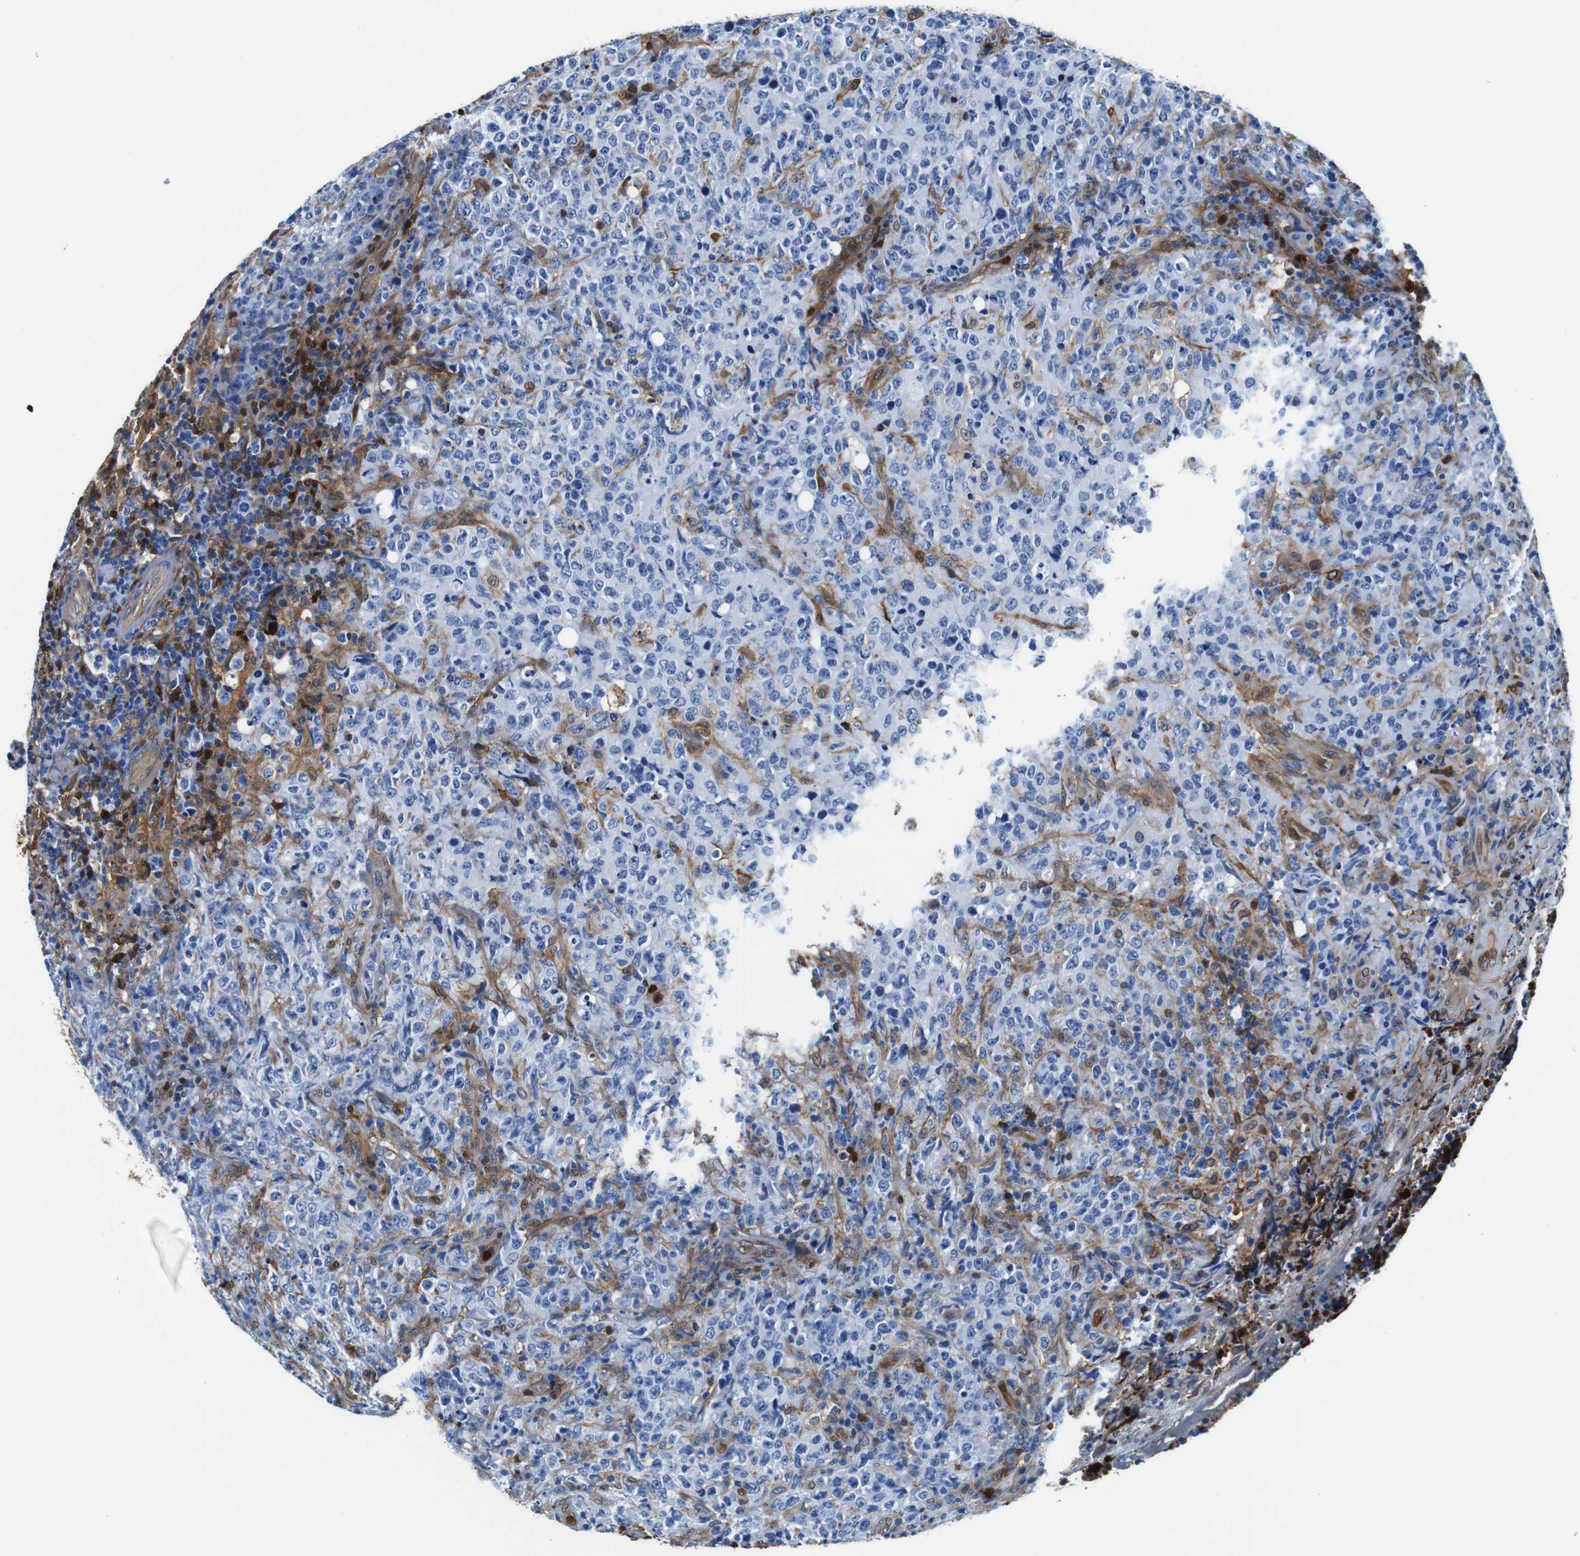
{"staining": {"intensity": "negative", "quantity": "none", "location": "none"}, "tissue": "lymphoma", "cell_type": "Tumor cells", "image_type": "cancer", "snomed": [{"axis": "morphology", "description": "Malignant lymphoma, non-Hodgkin's type, High grade"}, {"axis": "topography", "description": "Tonsil"}], "caption": "DAB (3,3'-diaminobenzidine) immunohistochemical staining of high-grade malignant lymphoma, non-Hodgkin's type shows no significant staining in tumor cells. (DAB (3,3'-diaminobenzidine) immunohistochemistry (IHC), high magnification).", "gene": "ANXA1", "patient": {"sex": "female", "age": 36}}